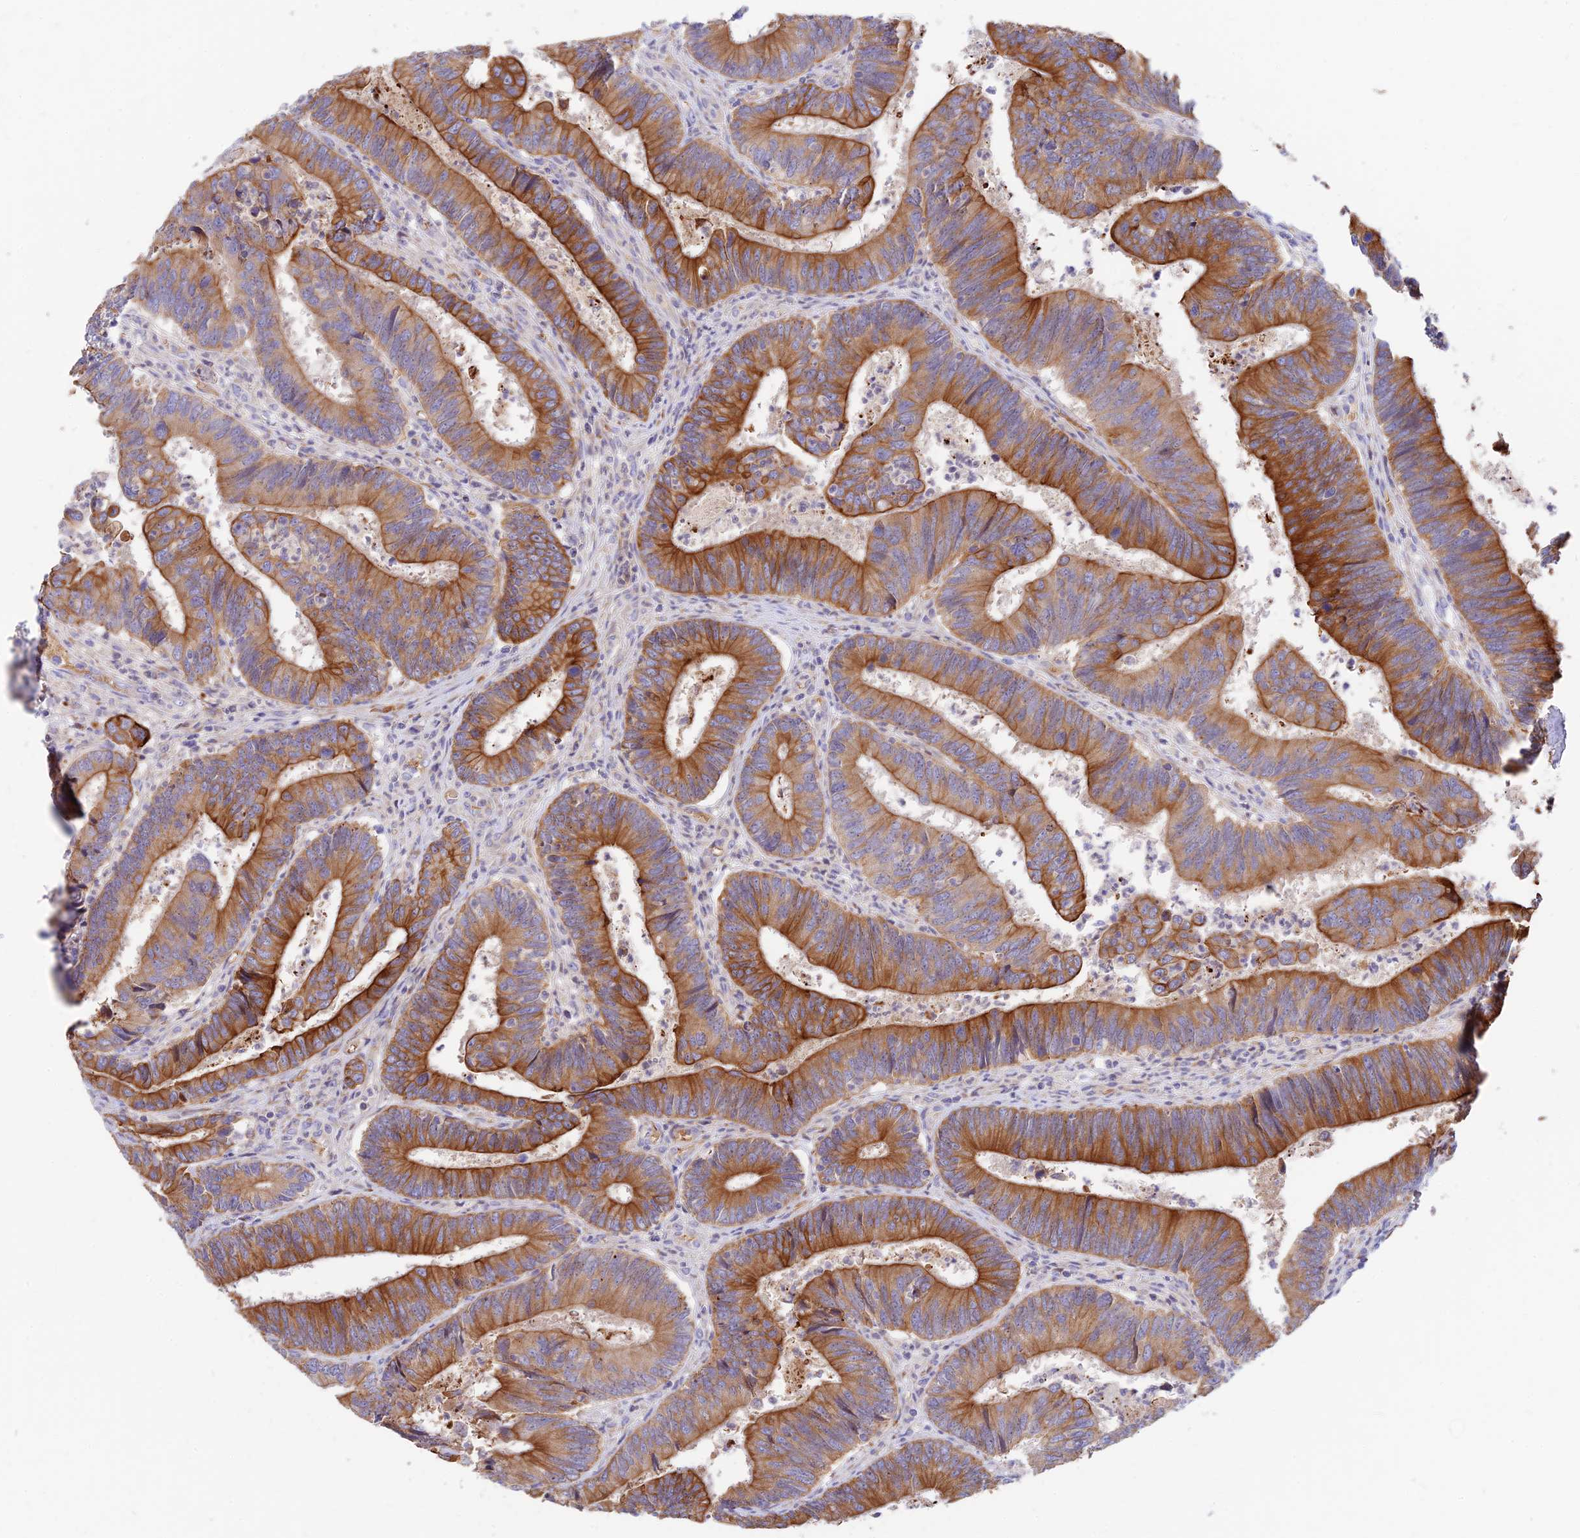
{"staining": {"intensity": "strong", "quantity": ">75%", "location": "cytoplasmic/membranous"}, "tissue": "colorectal cancer", "cell_type": "Tumor cells", "image_type": "cancer", "snomed": [{"axis": "morphology", "description": "Adenocarcinoma, NOS"}, {"axis": "topography", "description": "Colon"}], "caption": "A high amount of strong cytoplasmic/membranous expression is present in about >75% of tumor cells in colorectal cancer (adenocarcinoma) tissue. The protein of interest is stained brown, and the nuclei are stained in blue (DAB IHC with brightfield microscopy, high magnification).", "gene": "DENND2D", "patient": {"sex": "female", "age": 67}}